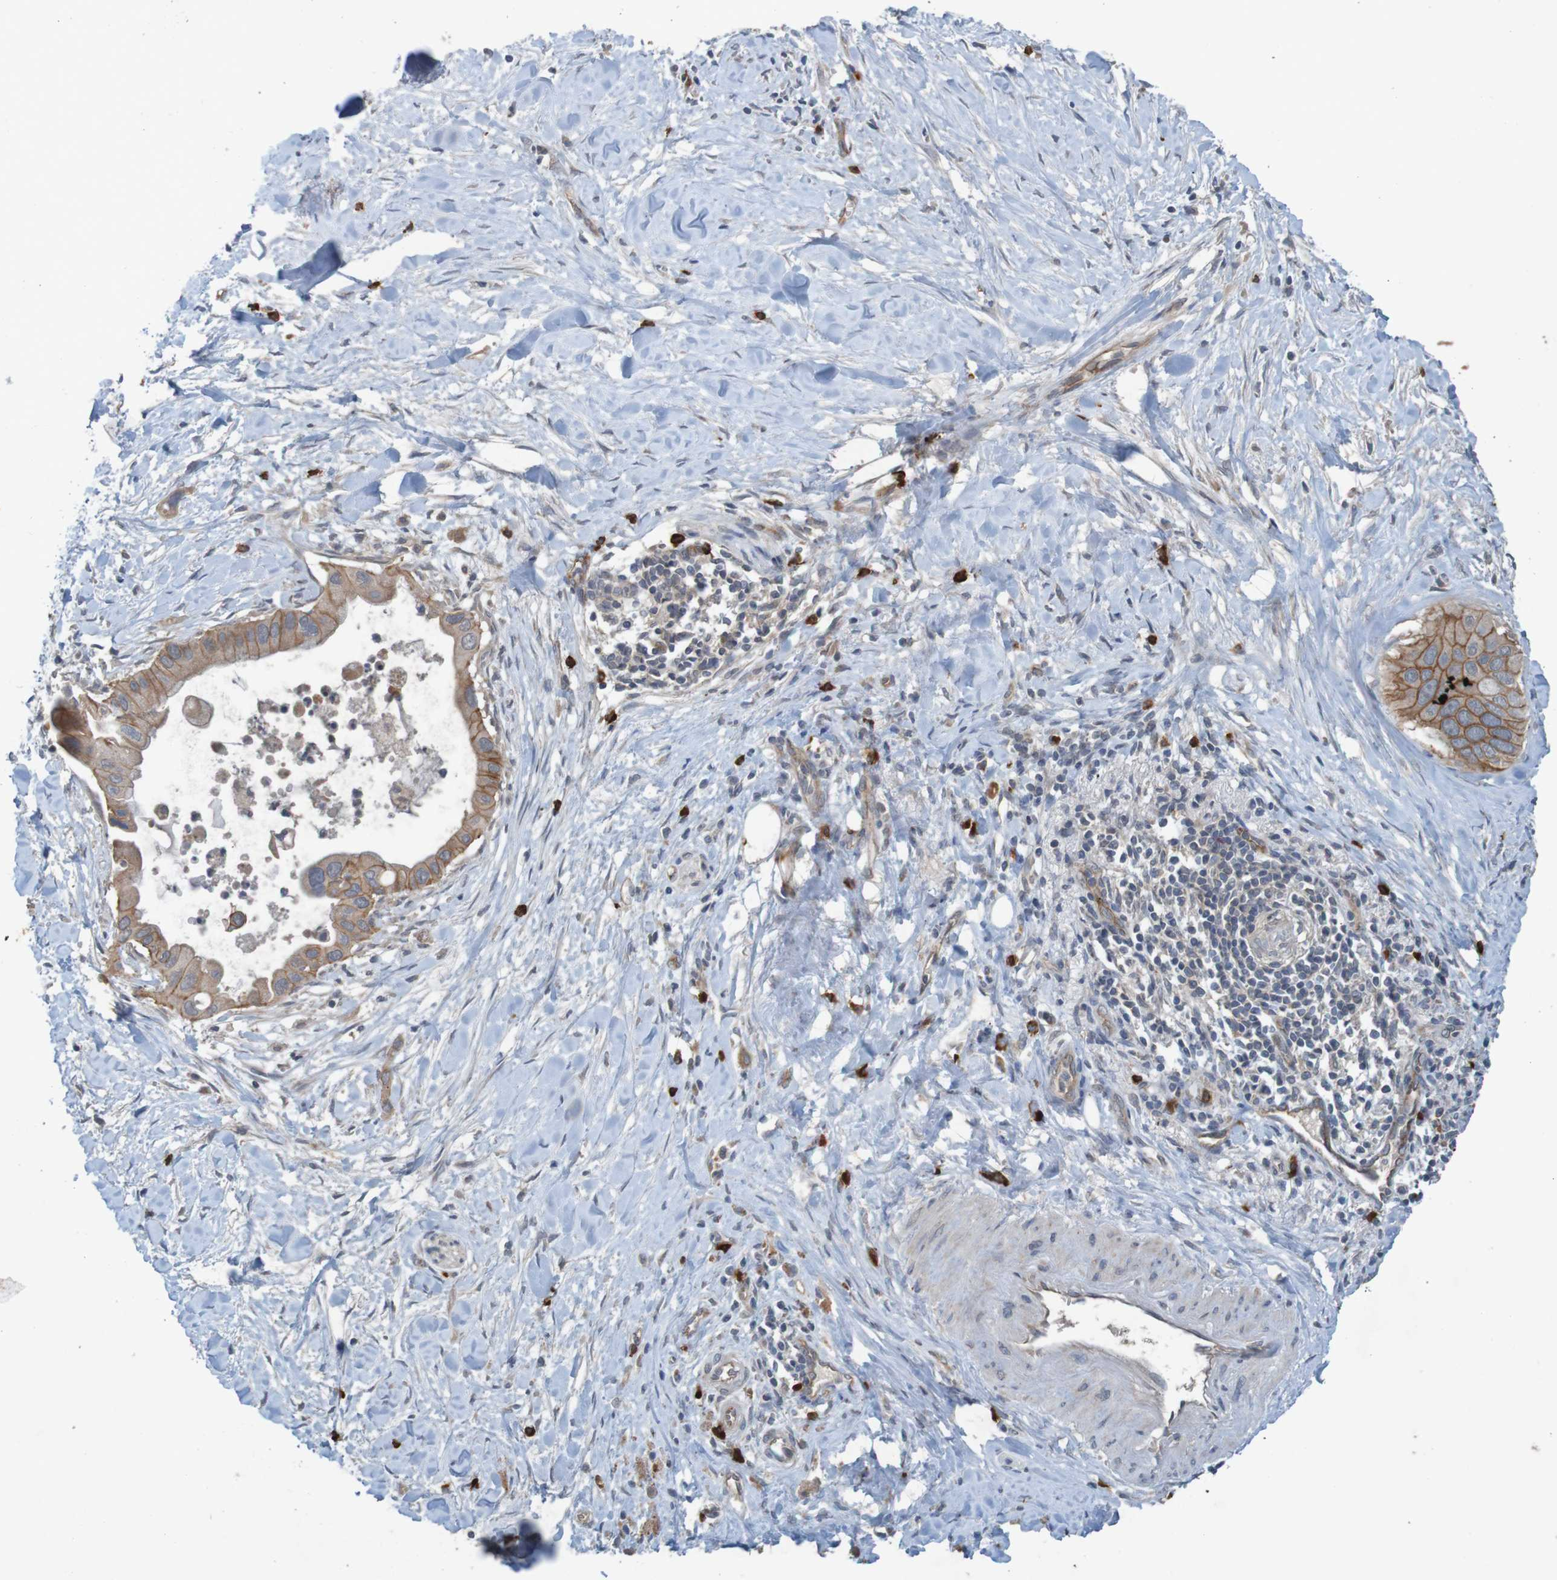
{"staining": {"intensity": "moderate", "quantity": ">75%", "location": "cytoplasmic/membranous"}, "tissue": "pancreatic cancer", "cell_type": "Tumor cells", "image_type": "cancer", "snomed": [{"axis": "morphology", "description": "Adenocarcinoma, NOS"}, {"axis": "topography", "description": "Pancreas"}], "caption": "The image exhibits immunohistochemical staining of pancreatic adenocarcinoma. There is moderate cytoplasmic/membranous expression is appreciated in approximately >75% of tumor cells.", "gene": "B3GAT2", "patient": {"sex": "male", "age": 55}}